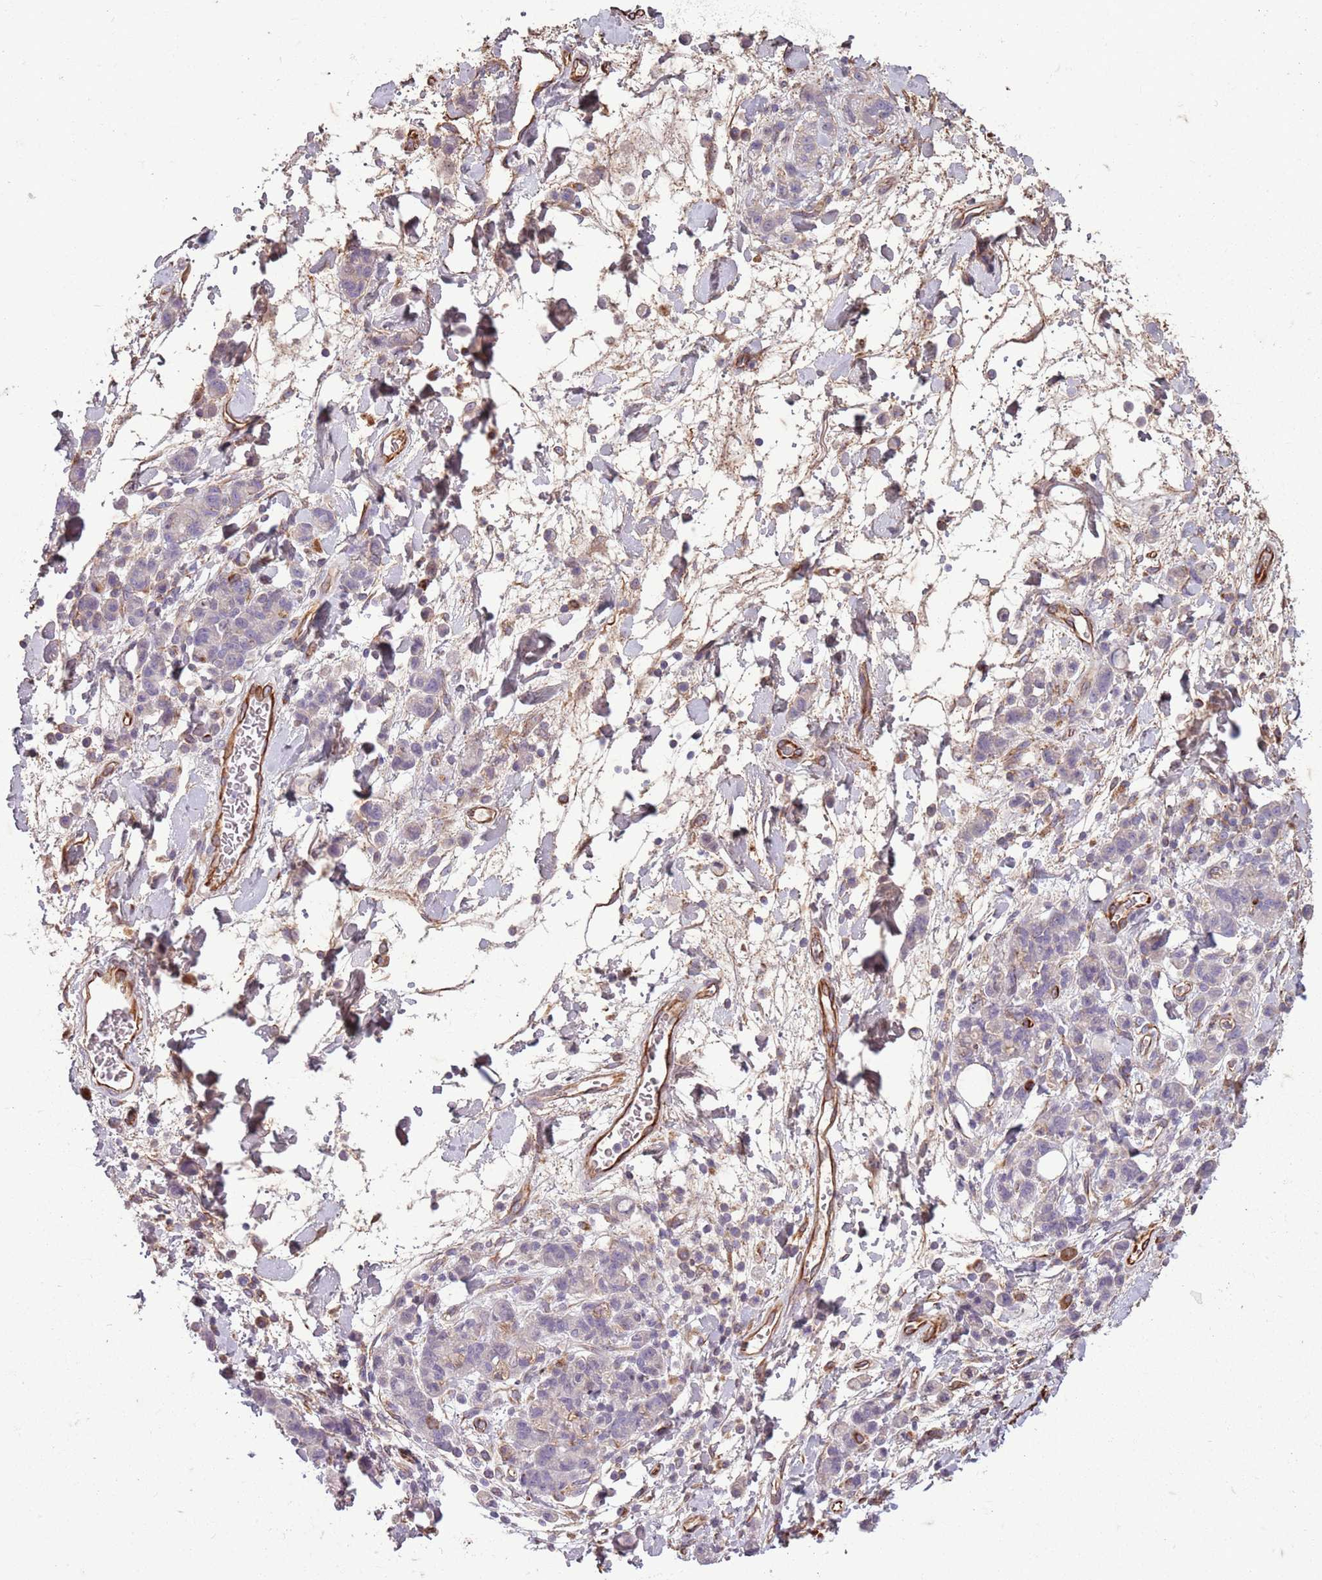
{"staining": {"intensity": "negative", "quantity": "none", "location": "none"}, "tissue": "stomach cancer", "cell_type": "Tumor cells", "image_type": "cancer", "snomed": [{"axis": "morphology", "description": "Adenocarcinoma, NOS"}, {"axis": "topography", "description": "Stomach"}], "caption": "A photomicrograph of stomach cancer stained for a protein reveals no brown staining in tumor cells. (Brightfield microscopy of DAB (3,3'-diaminobenzidine) IHC at high magnification).", "gene": "TAS2R38", "patient": {"sex": "male", "age": 77}}